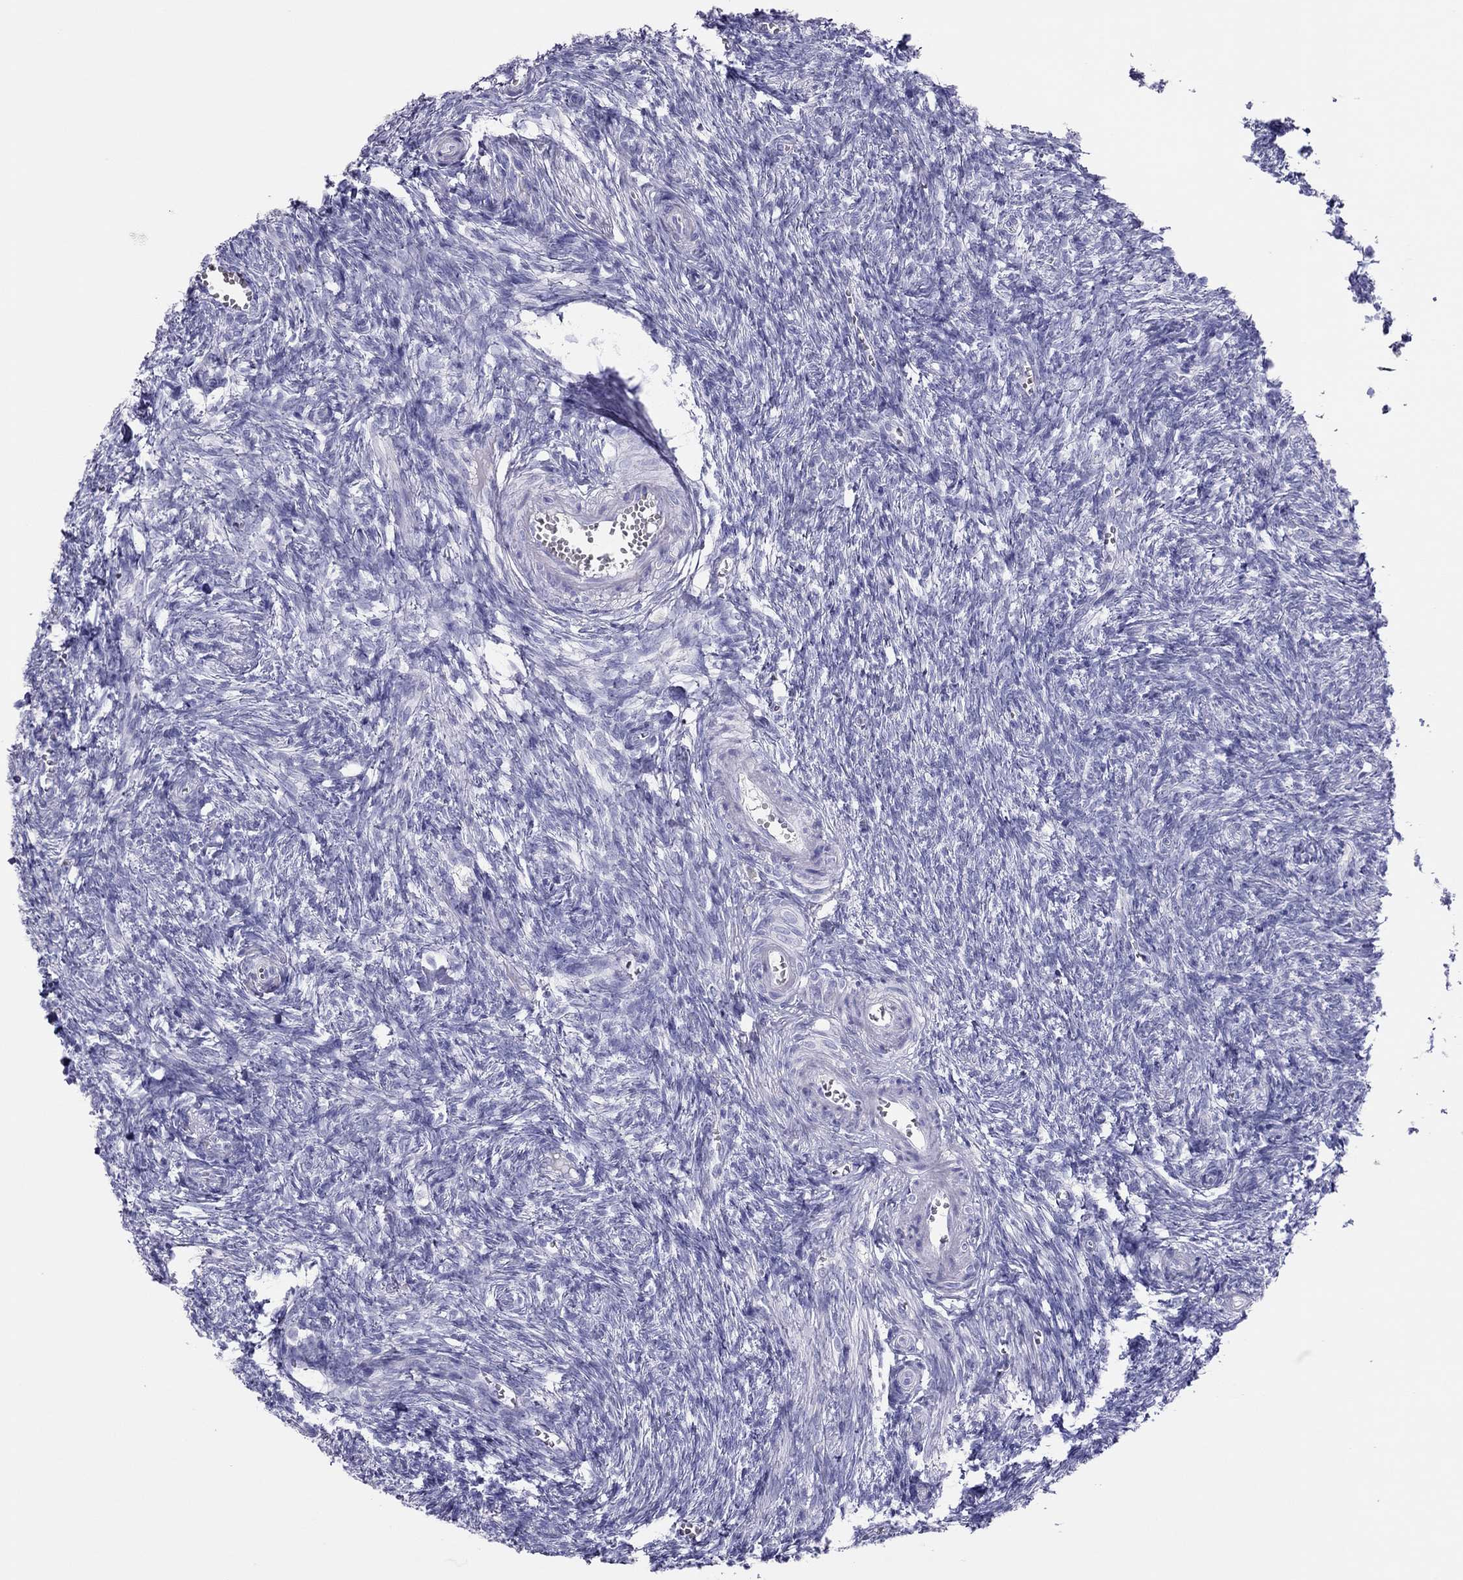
{"staining": {"intensity": "negative", "quantity": "none", "location": "none"}, "tissue": "ovary", "cell_type": "Follicle cells", "image_type": "normal", "snomed": [{"axis": "morphology", "description": "Normal tissue, NOS"}, {"axis": "topography", "description": "Ovary"}], "caption": "A high-resolution image shows IHC staining of benign ovary, which exhibits no significant positivity in follicle cells.", "gene": "TSHB", "patient": {"sex": "female", "age": 43}}